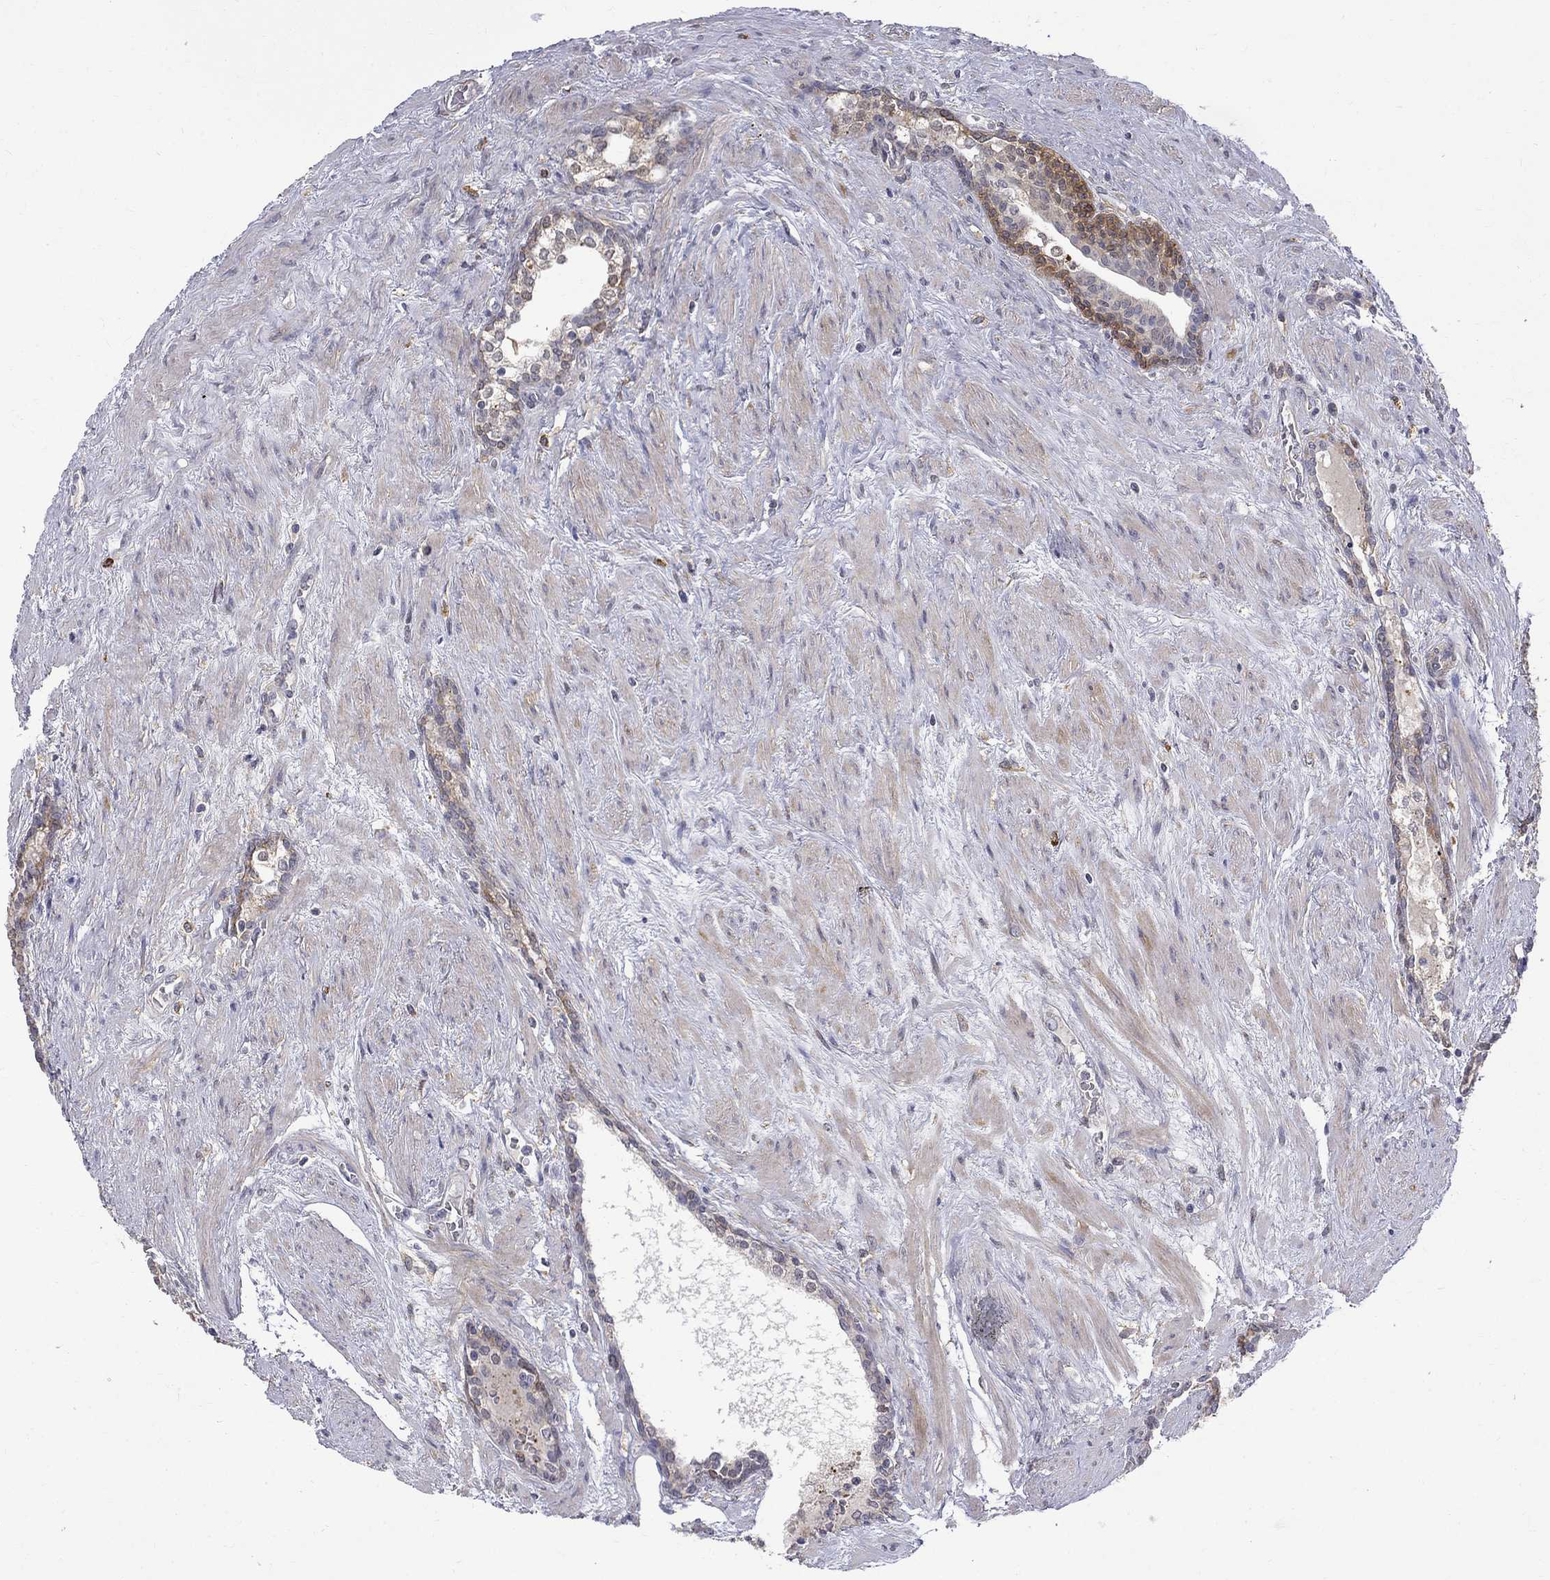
{"staining": {"intensity": "moderate", "quantity": "25%-75%", "location": "cytoplasmic/membranous,nuclear"}, "tissue": "prostate cancer", "cell_type": "Tumor cells", "image_type": "cancer", "snomed": [{"axis": "morphology", "description": "Adenocarcinoma, NOS"}, {"axis": "morphology", "description": "Adenocarcinoma, High grade"}, {"axis": "topography", "description": "Prostate"}], "caption": "High-grade adenocarcinoma (prostate) tissue exhibits moderate cytoplasmic/membranous and nuclear expression in approximately 25%-75% of tumor cells, visualized by immunohistochemistry.", "gene": "PCBP3", "patient": {"sex": "male", "age": 61}}